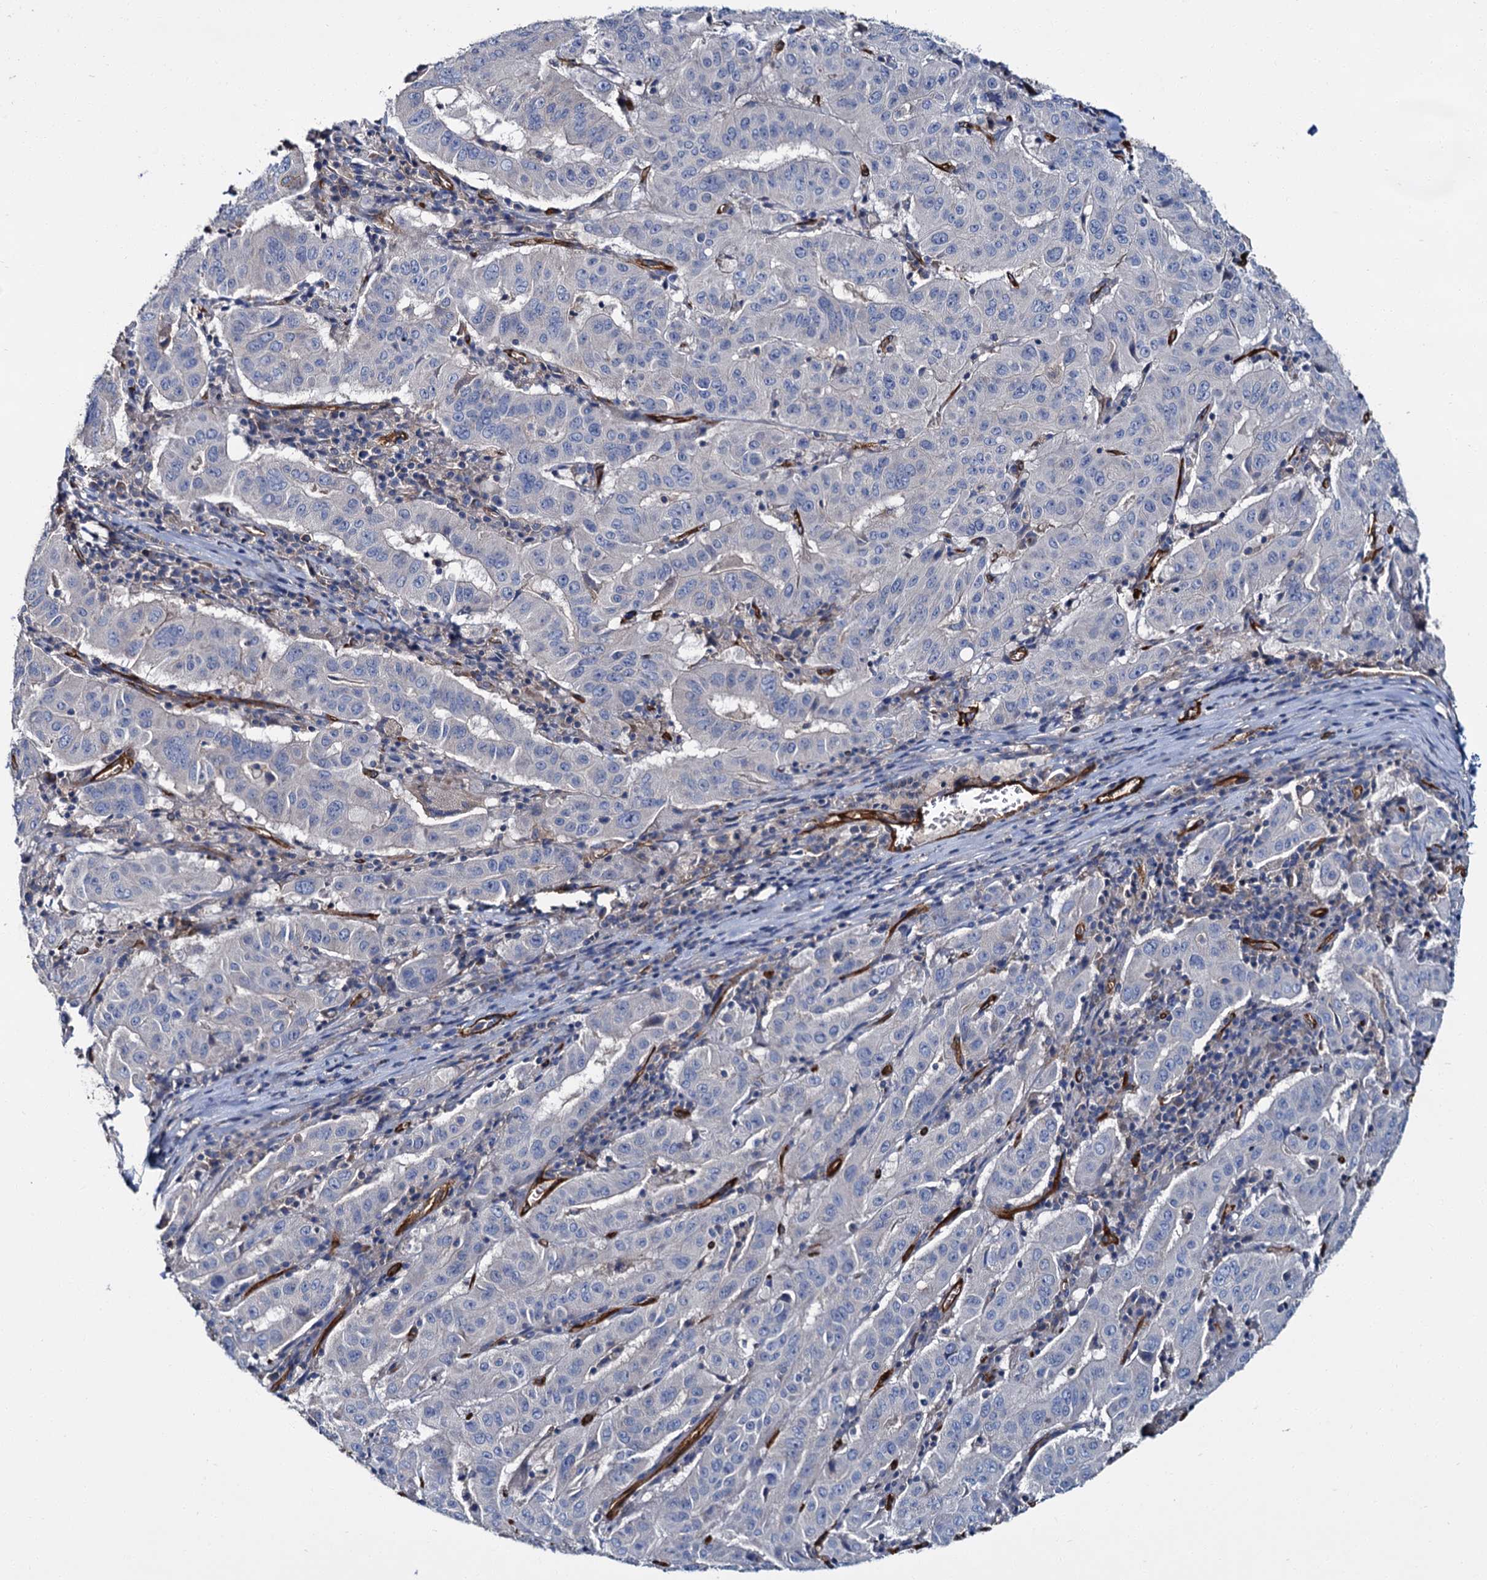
{"staining": {"intensity": "negative", "quantity": "none", "location": "none"}, "tissue": "pancreatic cancer", "cell_type": "Tumor cells", "image_type": "cancer", "snomed": [{"axis": "morphology", "description": "Adenocarcinoma, NOS"}, {"axis": "topography", "description": "Pancreas"}], "caption": "This is an immunohistochemistry photomicrograph of pancreatic adenocarcinoma. There is no expression in tumor cells.", "gene": "CACNA1C", "patient": {"sex": "male", "age": 63}}